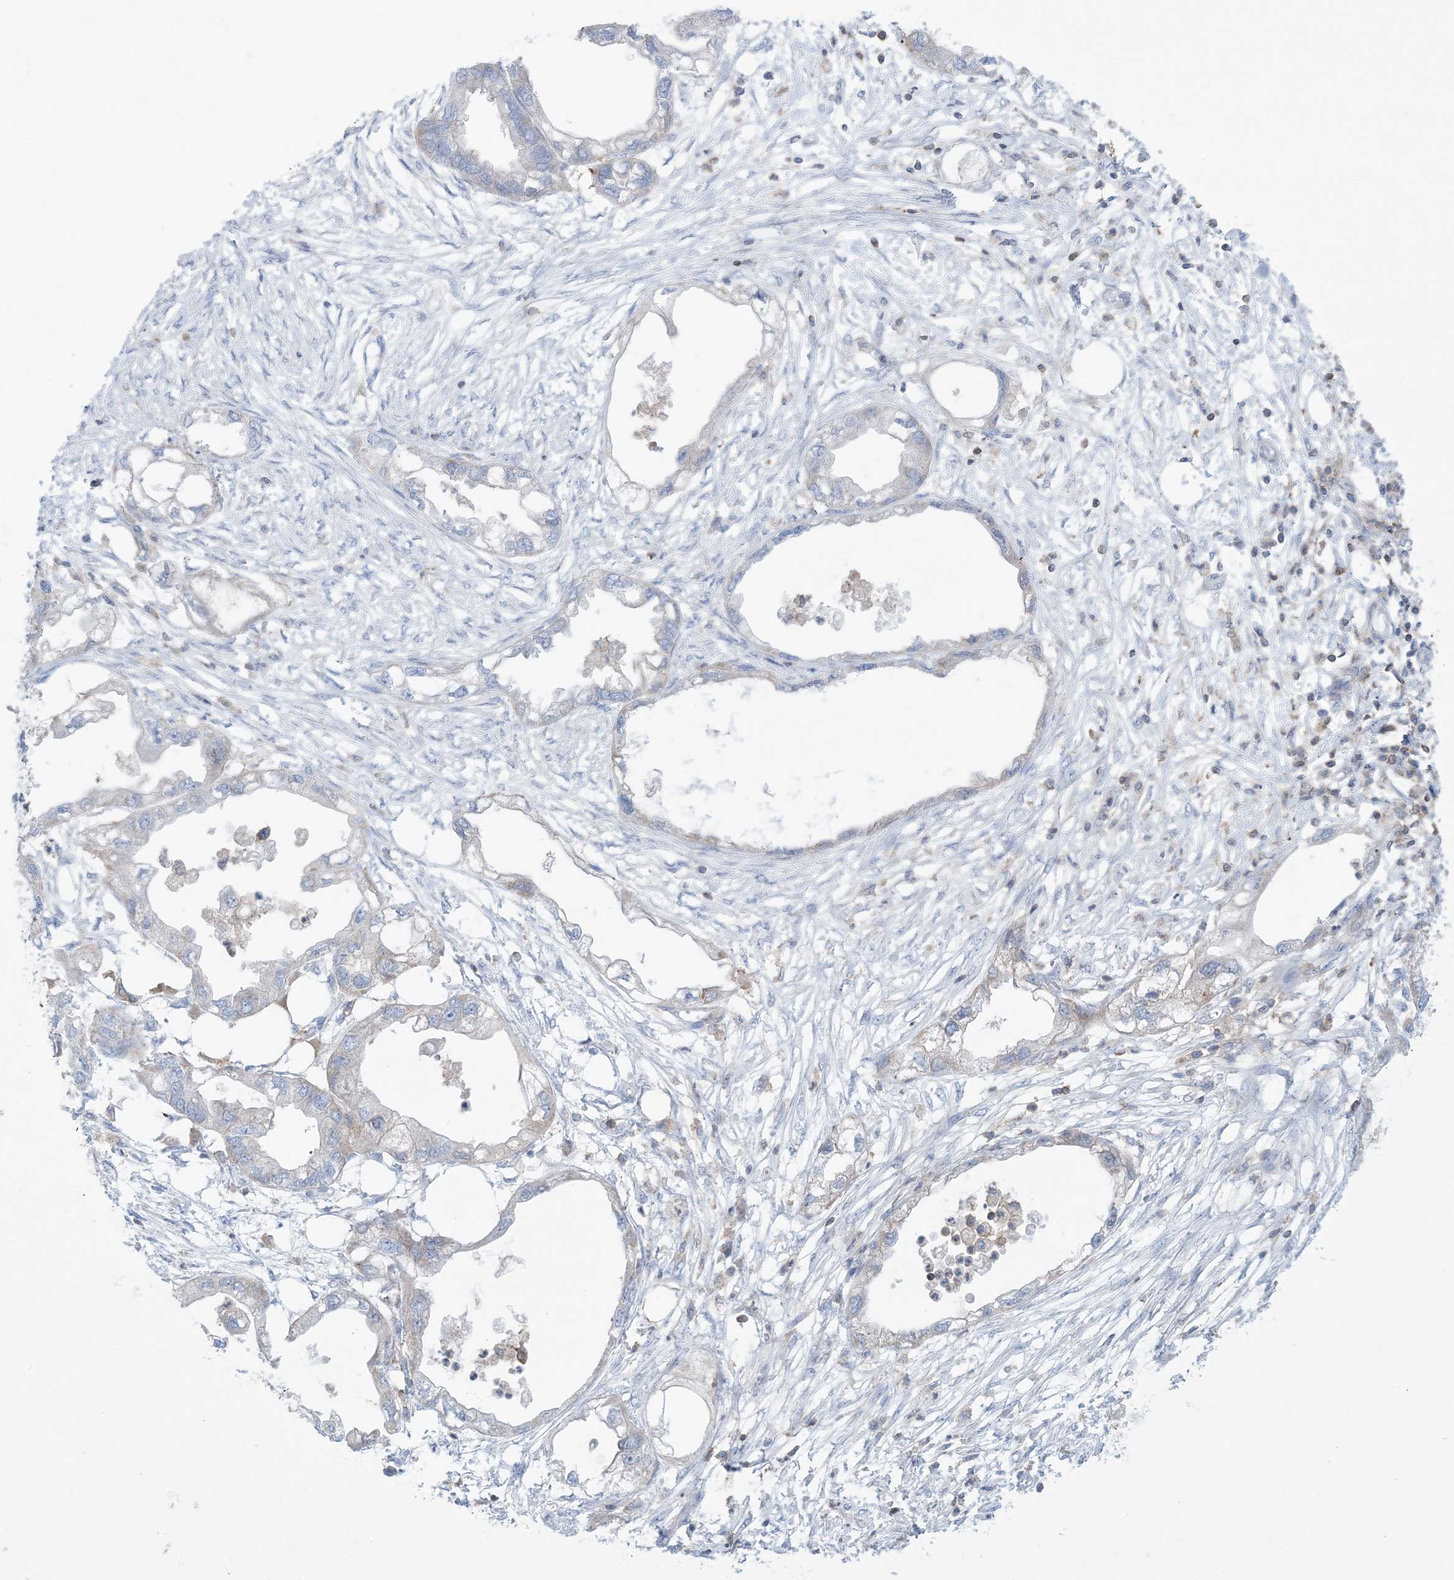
{"staining": {"intensity": "negative", "quantity": "none", "location": "none"}, "tissue": "endometrial cancer", "cell_type": "Tumor cells", "image_type": "cancer", "snomed": [{"axis": "morphology", "description": "Adenocarcinoma, NOS"}, {"axis": "morphology", "description": "Adenocarcinoma, metastatic, NOS"}, {"axis": "topography", "description": "Adipose tissue"}, {"axis": "topography", "description": "Endometrium"}], "caption": "Endometrial cancer stained for a protein using immunohistochemistry displays no staining tumor cells.", "gene": "ARHGAP30", "patient": {"sex": "female", "age": 67}}